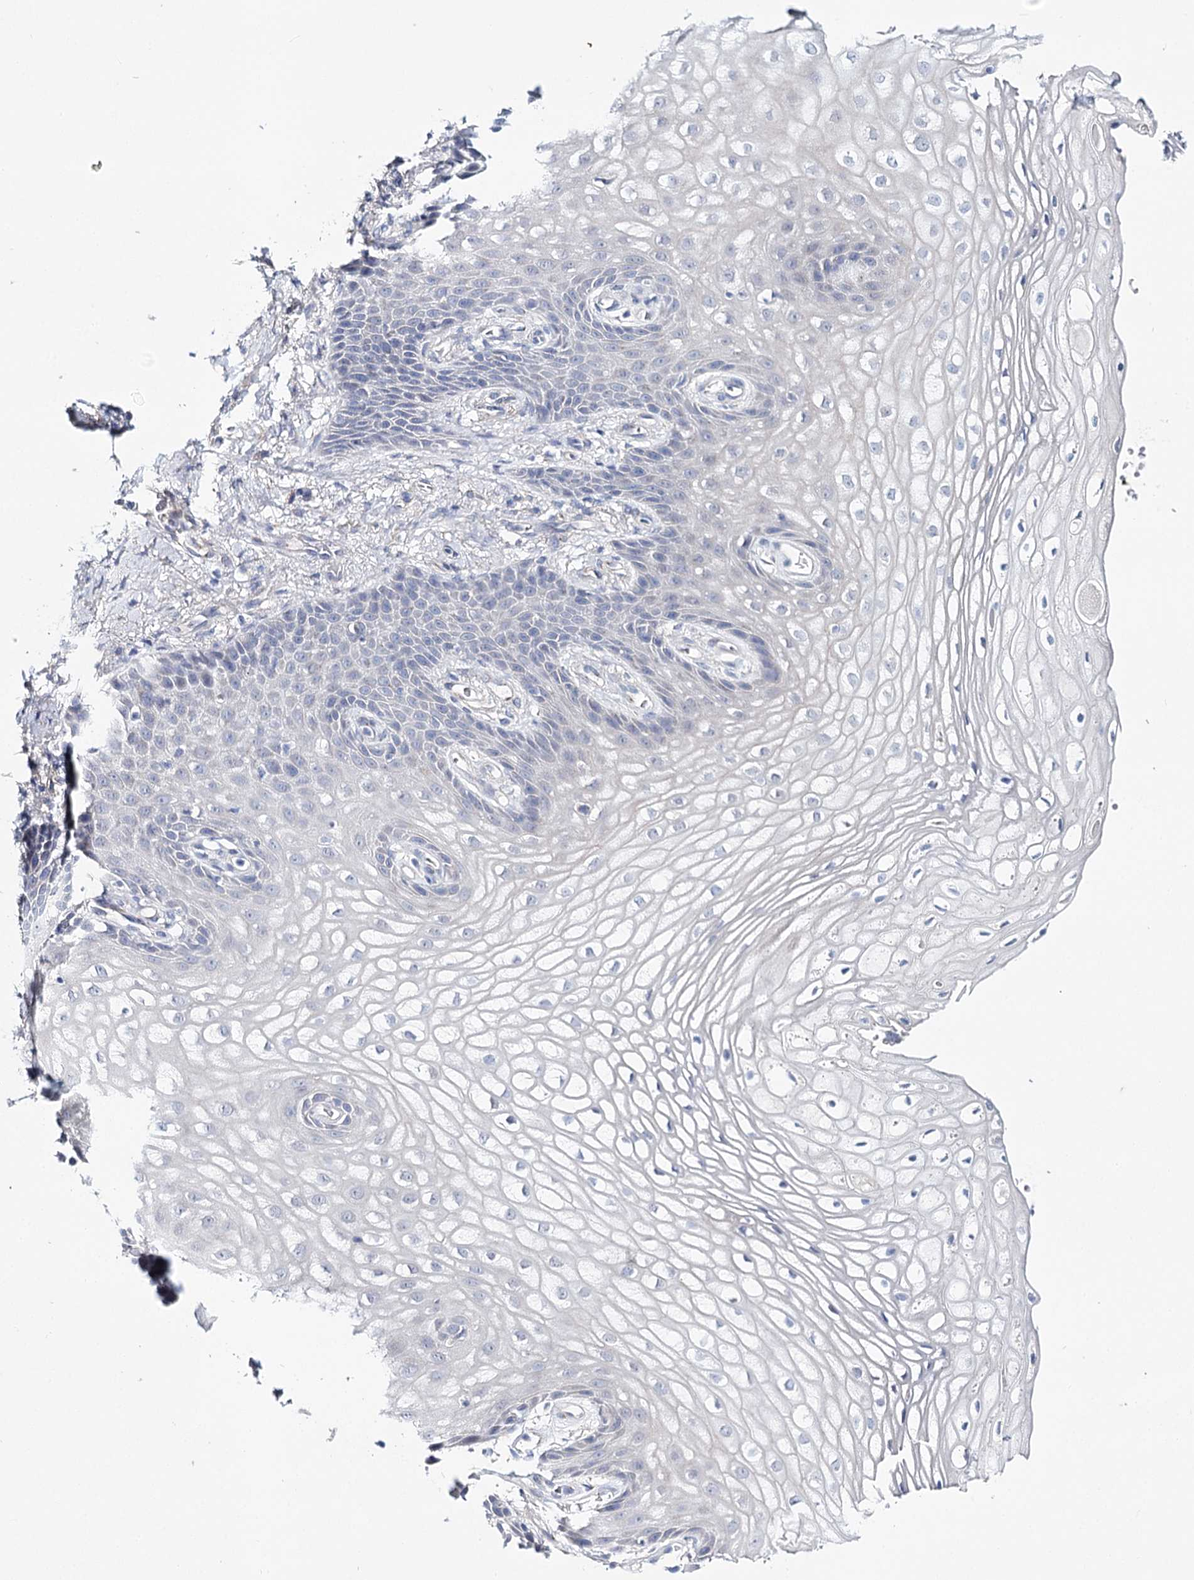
{"staining": {"intensity": "negative", "quantity": "none", "location": "none"}, "tissue": "vagina", "cell_type": "Squamous epithelial cells", "image_type": "normal", "snomed": [{"axis": "morphology", "description": "Normal tissue, NOS"}, {"axis": "topography", "description": "Vagina"}], "caption": "Immunohistochemistry (IHC) of normal human vagina displays no expression in squamous epithelial cells.", "gene": "TEX12", "patient": {"sex": "female", "age": 60}}